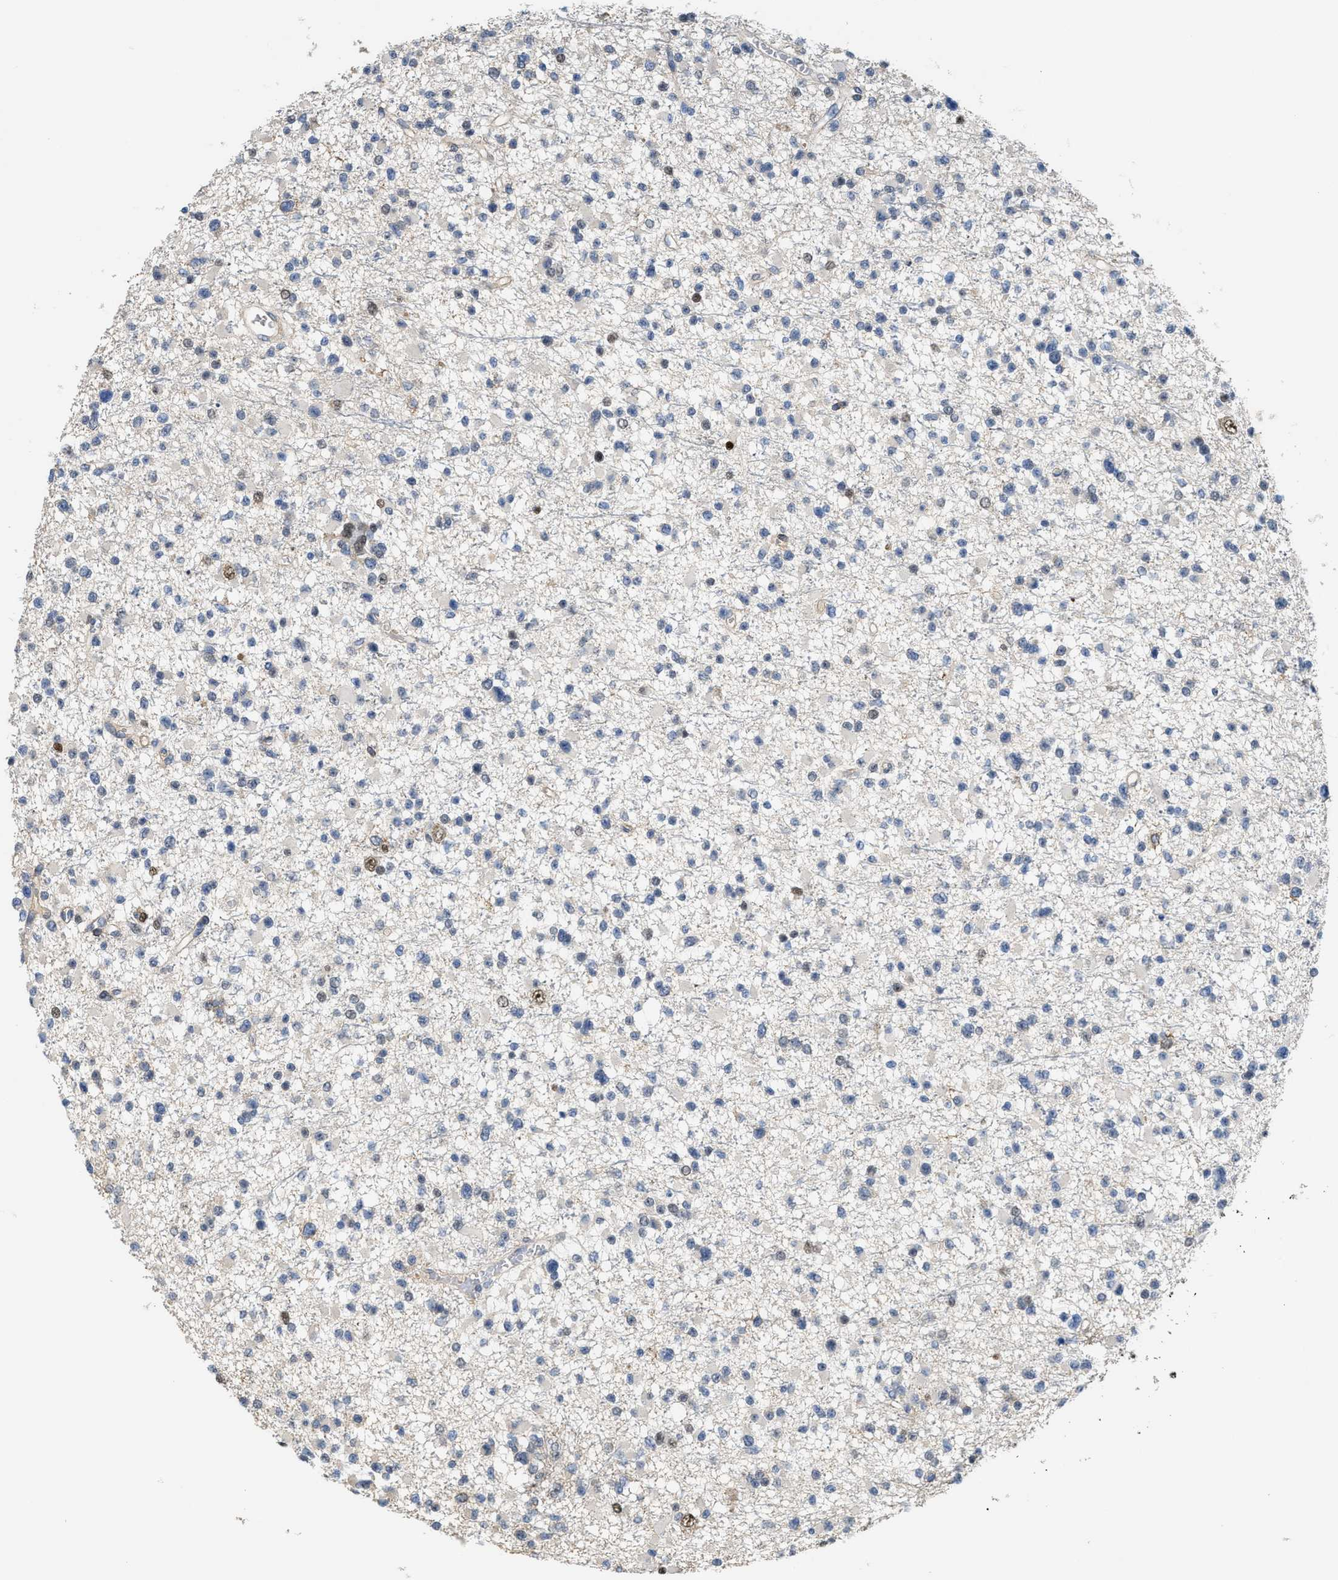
{"staining": {"intensity": "negative", "quantity": "none", "location": "none"}, "tissue": "glioma", "cell_type": "Tumor cells", "image_type": "cancer", "snomed": [{"axis": "morphology", "description": "Glioma, malignant, Low grade"}, {"axis": "topography", "description": "Brain"}], "caption": "Immunohistochemistry of human glioma reveals no expression in tumor cells.", "gene": "ZNF783", "patient": {"sex": "female", "age": 22}}